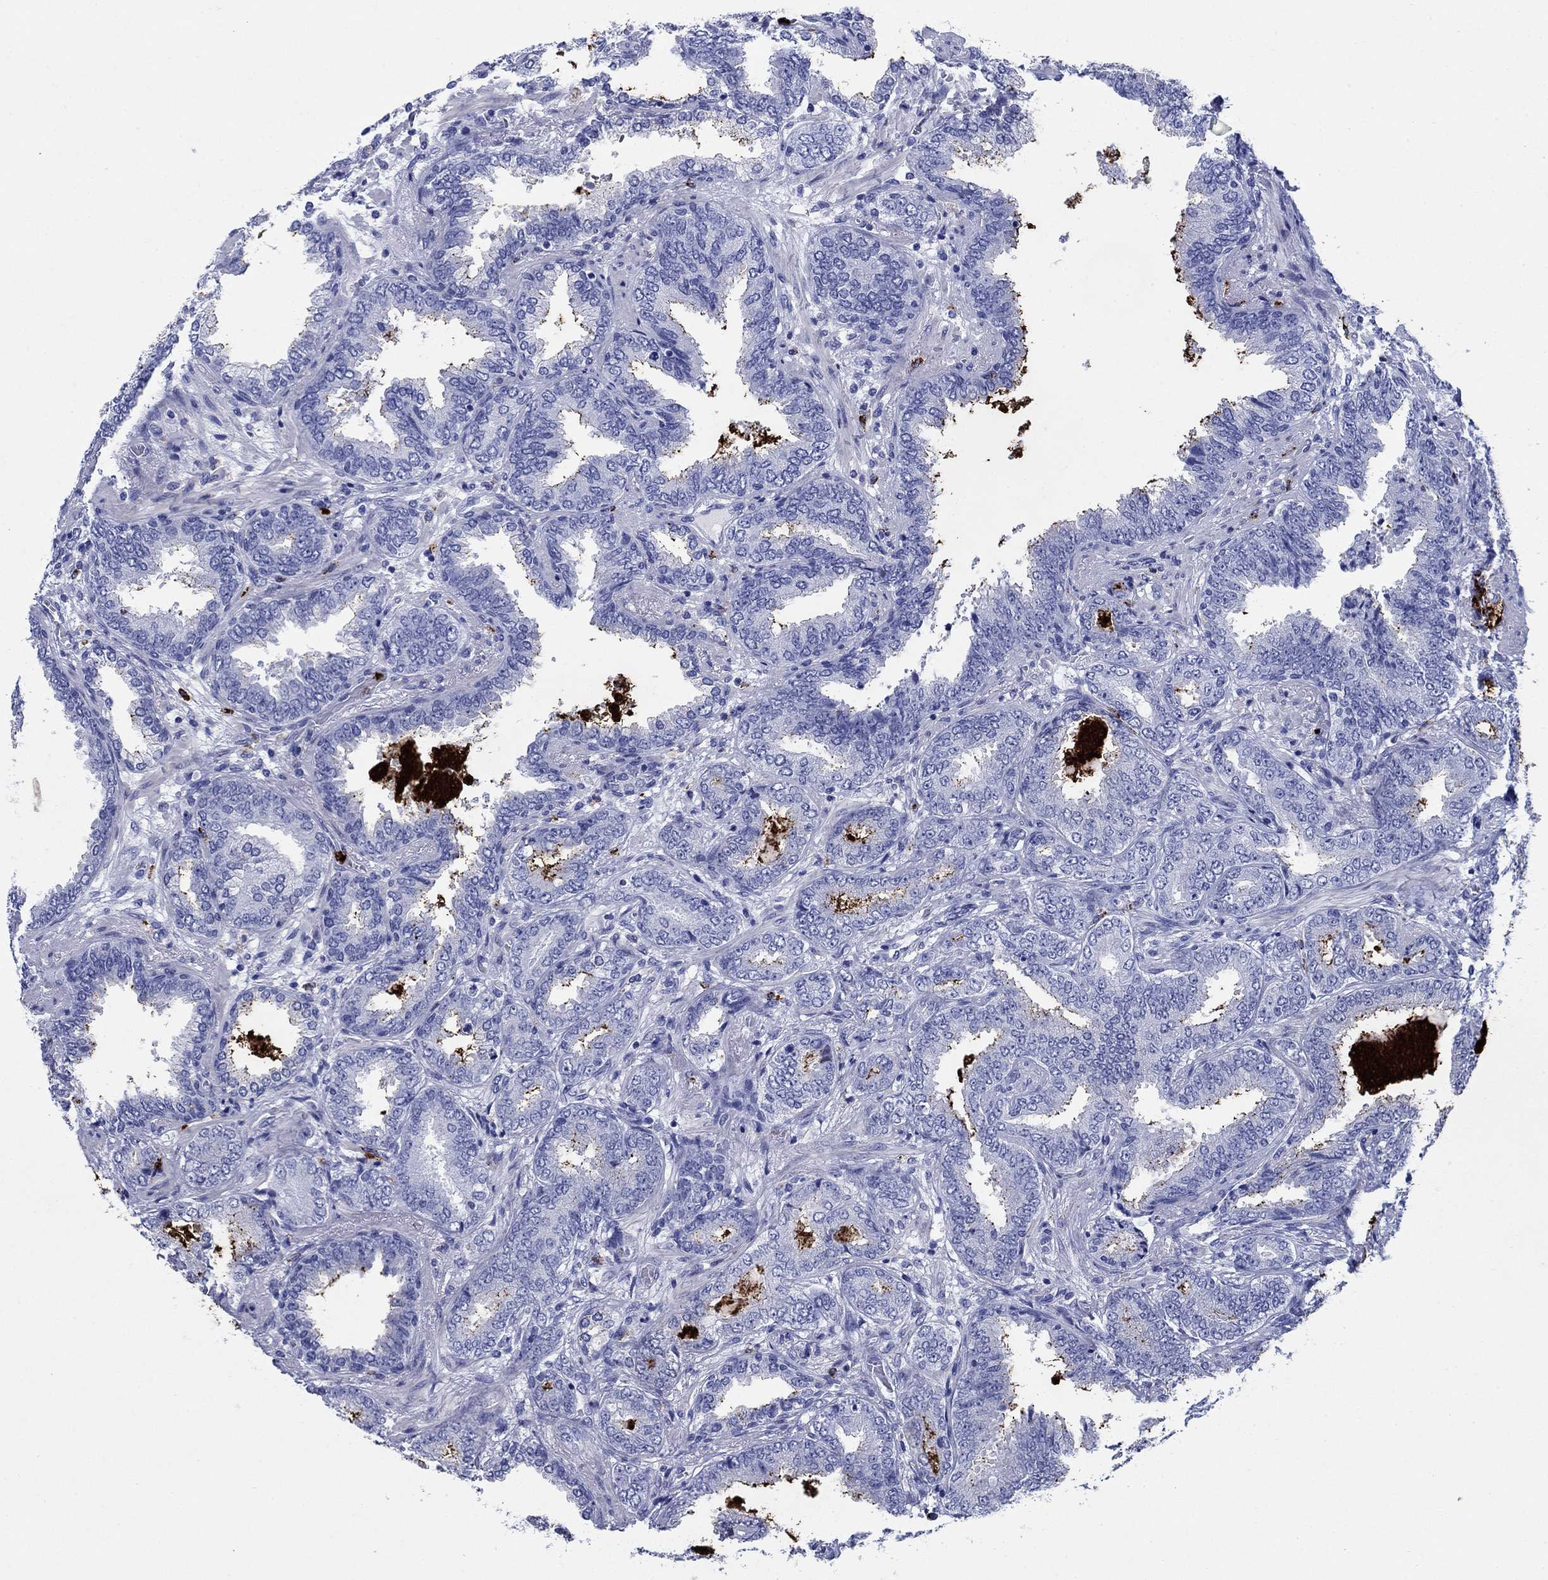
{"staining": {"intensity": "negative", "quantity": "none", "location": "none"}, "tissue": "prostate cancer", "cell_type": "Tumor cells", "image_type": "cancer", "snomed": [{"axis": "morphology", "description": "Adenocarcinoma, Low grade"}, {"axis": "topography", "description": "Prostate"}], "caption": "An image of prostate low-grade adenocarcinoma stained for a protein shows no brown staining in tumor cells.", "gene": "AZU1", "patient": {"sex": "male", "age": 68}}